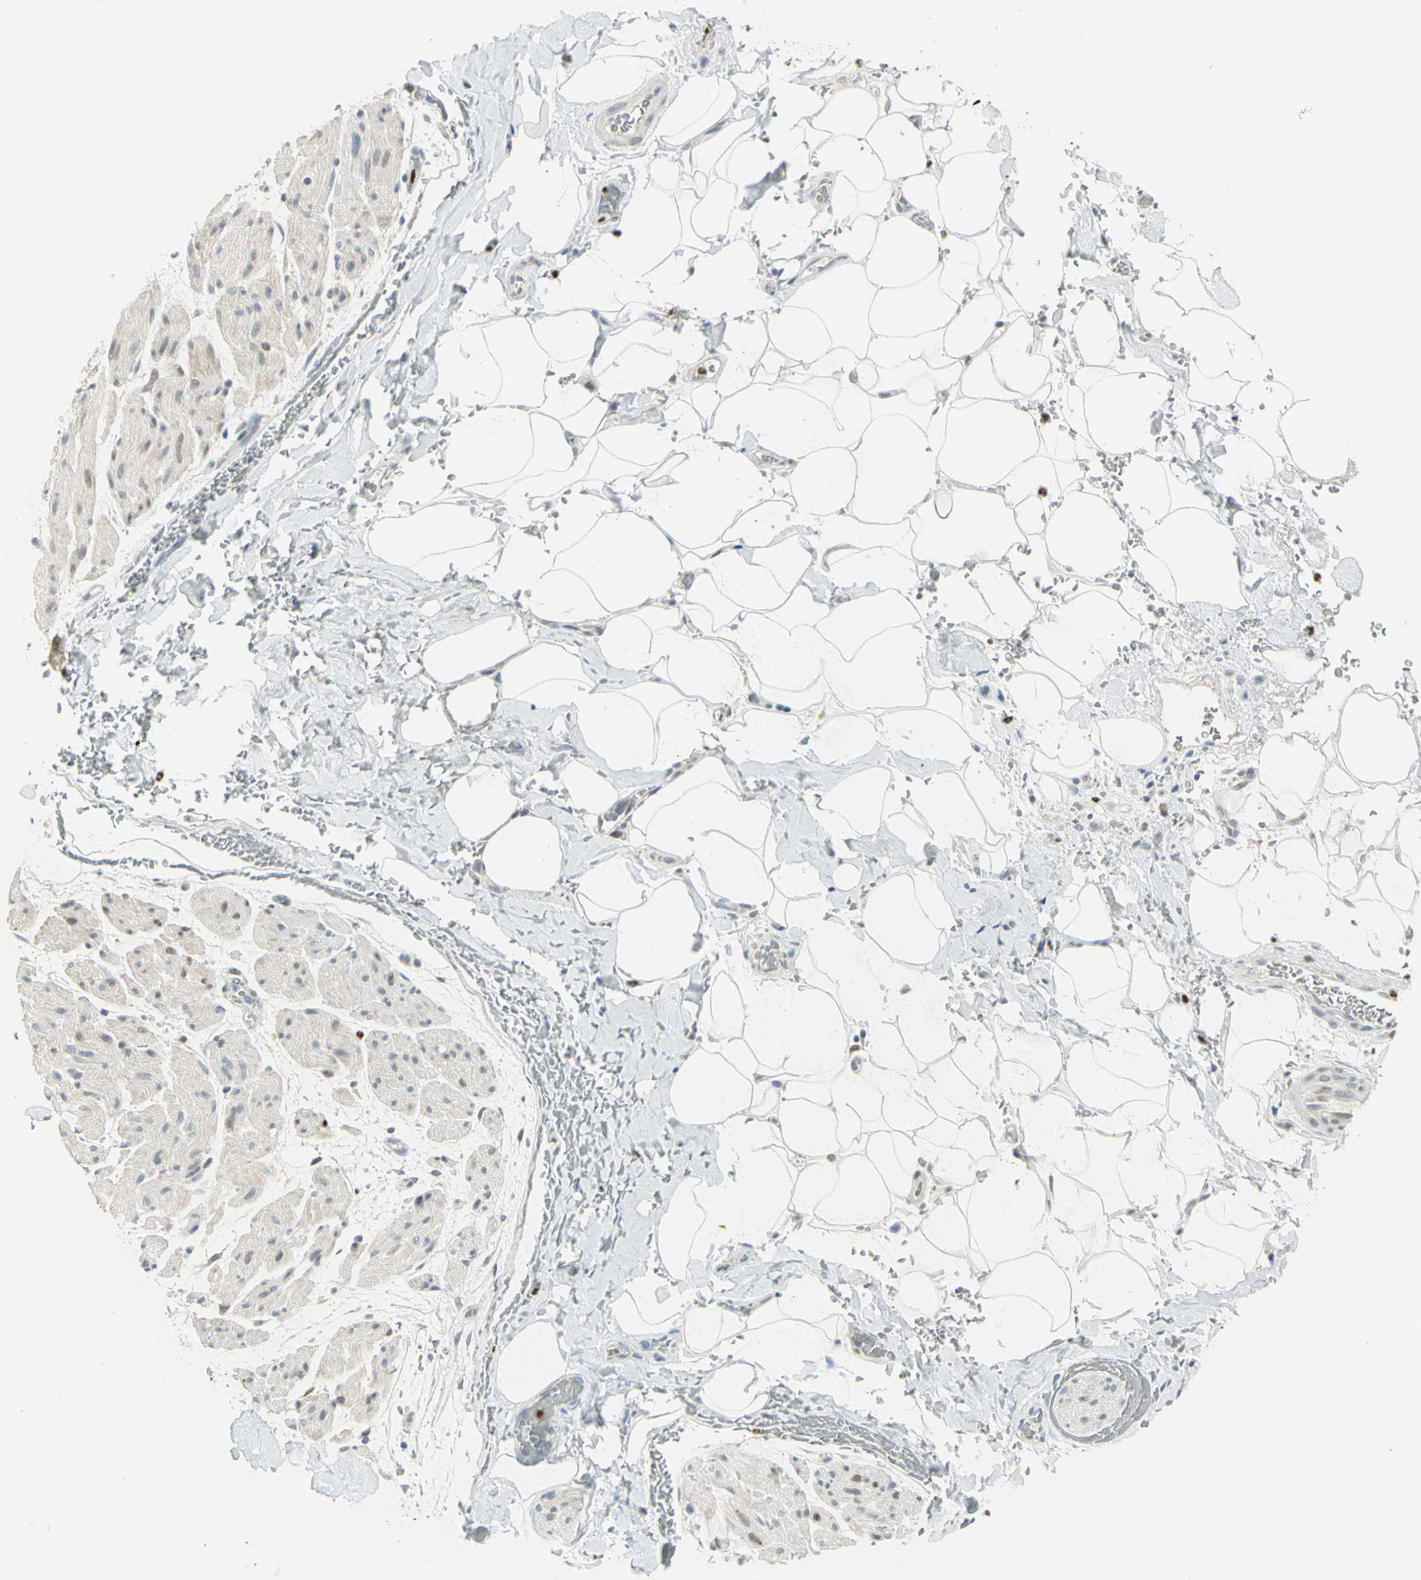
{"staining": {"intensity": "negative", "quantity": "none", "location": "none"}, "tissue": "adipose tissue", "cell_type": "Adipocytes", "image_type": "normal", "snomed": [{"axis": "morphology", "description": "Normal tissue, NOS"}, {"axis": "morphology", "description": "Cholangiocarcinoma"}, {"axis": "topography", "description": "Liver"}, {"axis": "topography", "description": "Peripheral nerve tissue"}], "caption": "DAB immunohistochemical staining of normal human adipose tissue reveals no significant expression in adipocytes.", "gene": "BCL6", "patient": {"sex": "male", "age": 50}}